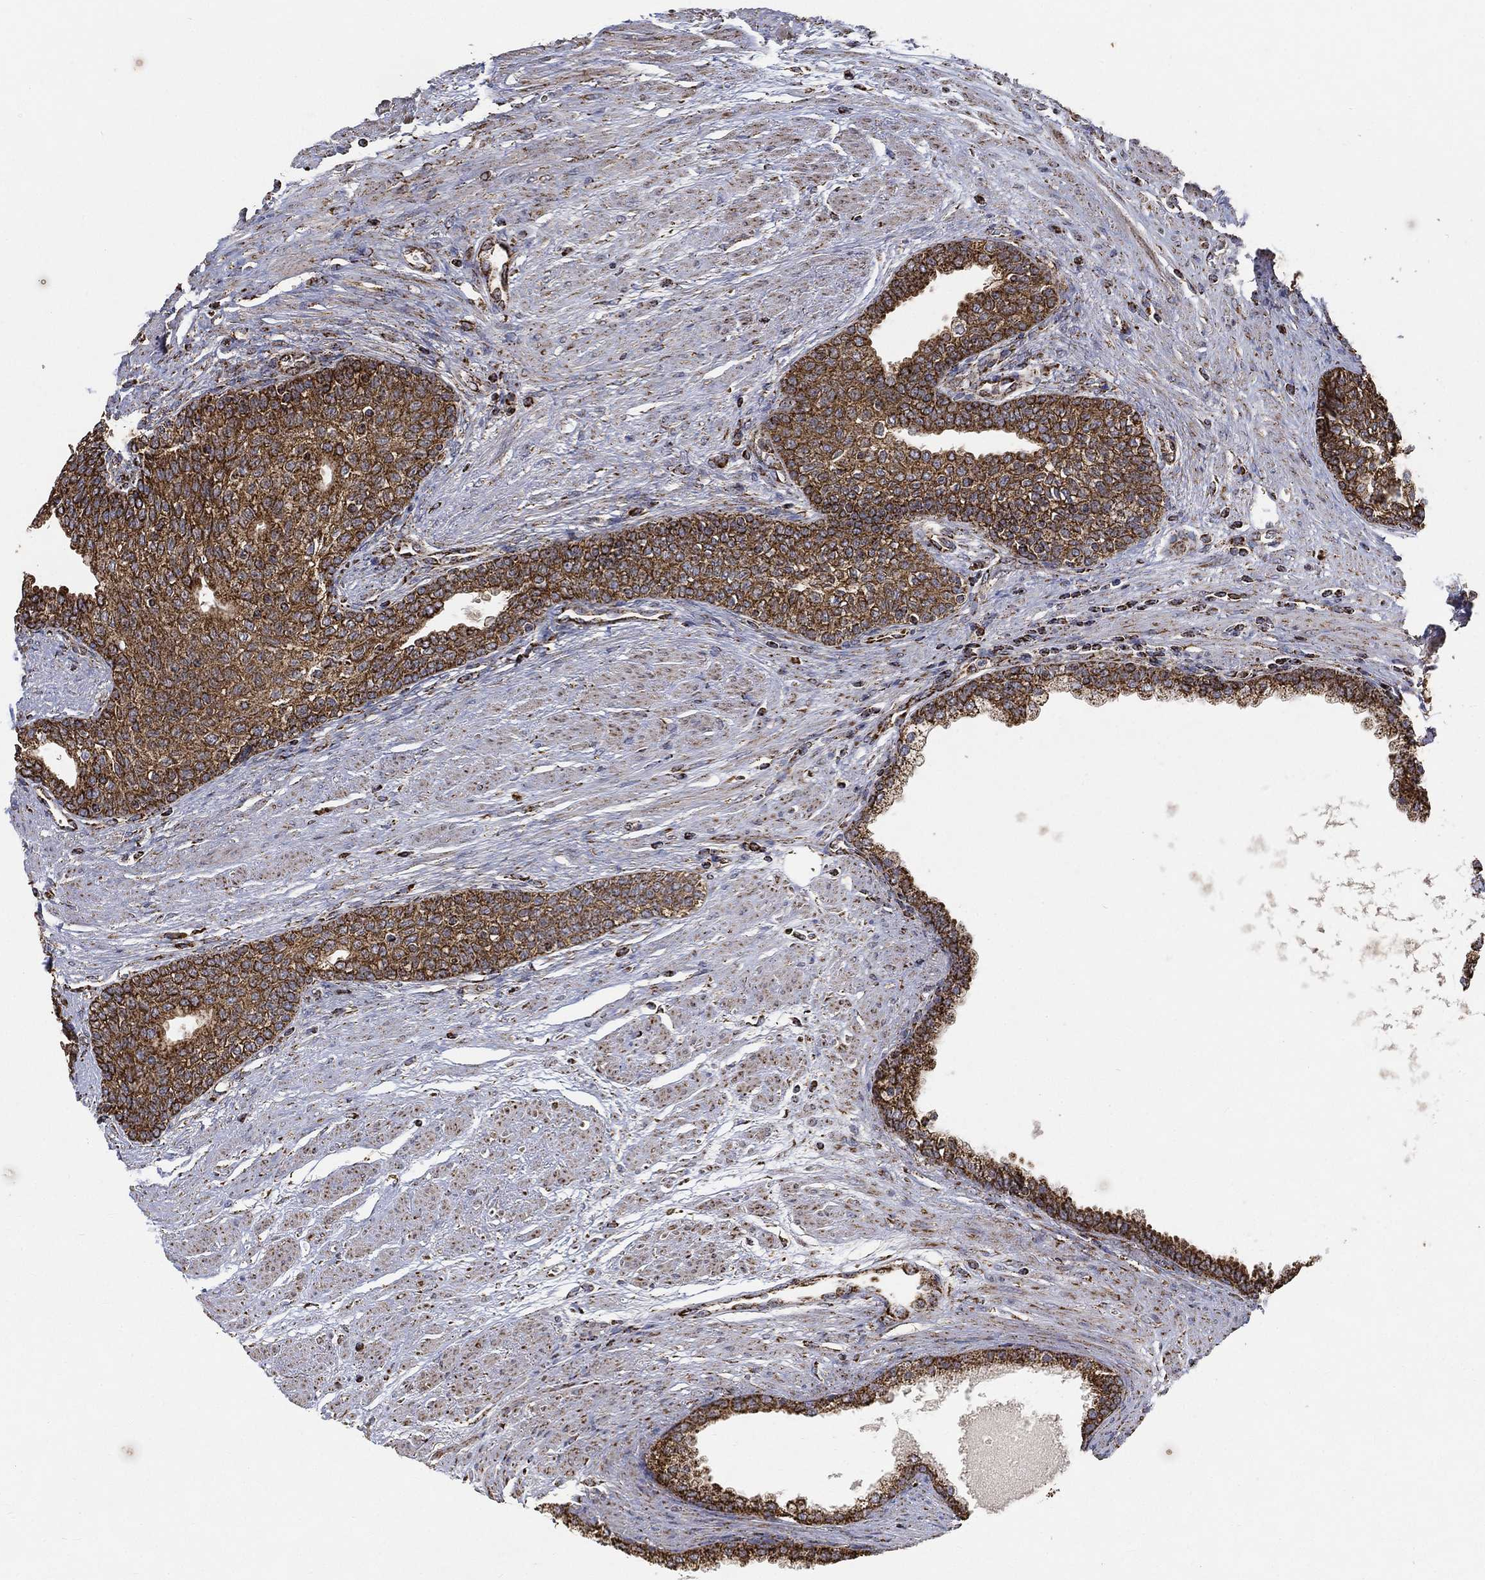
{"staining": {"intensity": "strong", "quantity": ">75%", "location": "cytoplasmic/membranous"}, "tissue": "prostate cancer", "cell_type": "Tumor cells", "image_type": "cancer", "snomed": [{"axis": "morphology", "description": "Adenocarcinoma, NOS"}, {"axis": "topography", "description": "Prostate and seminal vesicle, NOS"}, {"axis": "topography", "description": "Prostate"}], "caption": "Strong cytoplasmic/membranous staining for a protein is appreciated in about >75% of tumor cells of prostate cancer using immunohistochemistry.", "gene": "SLC38A7", "patient": {"sex": "male", "age": 62}}